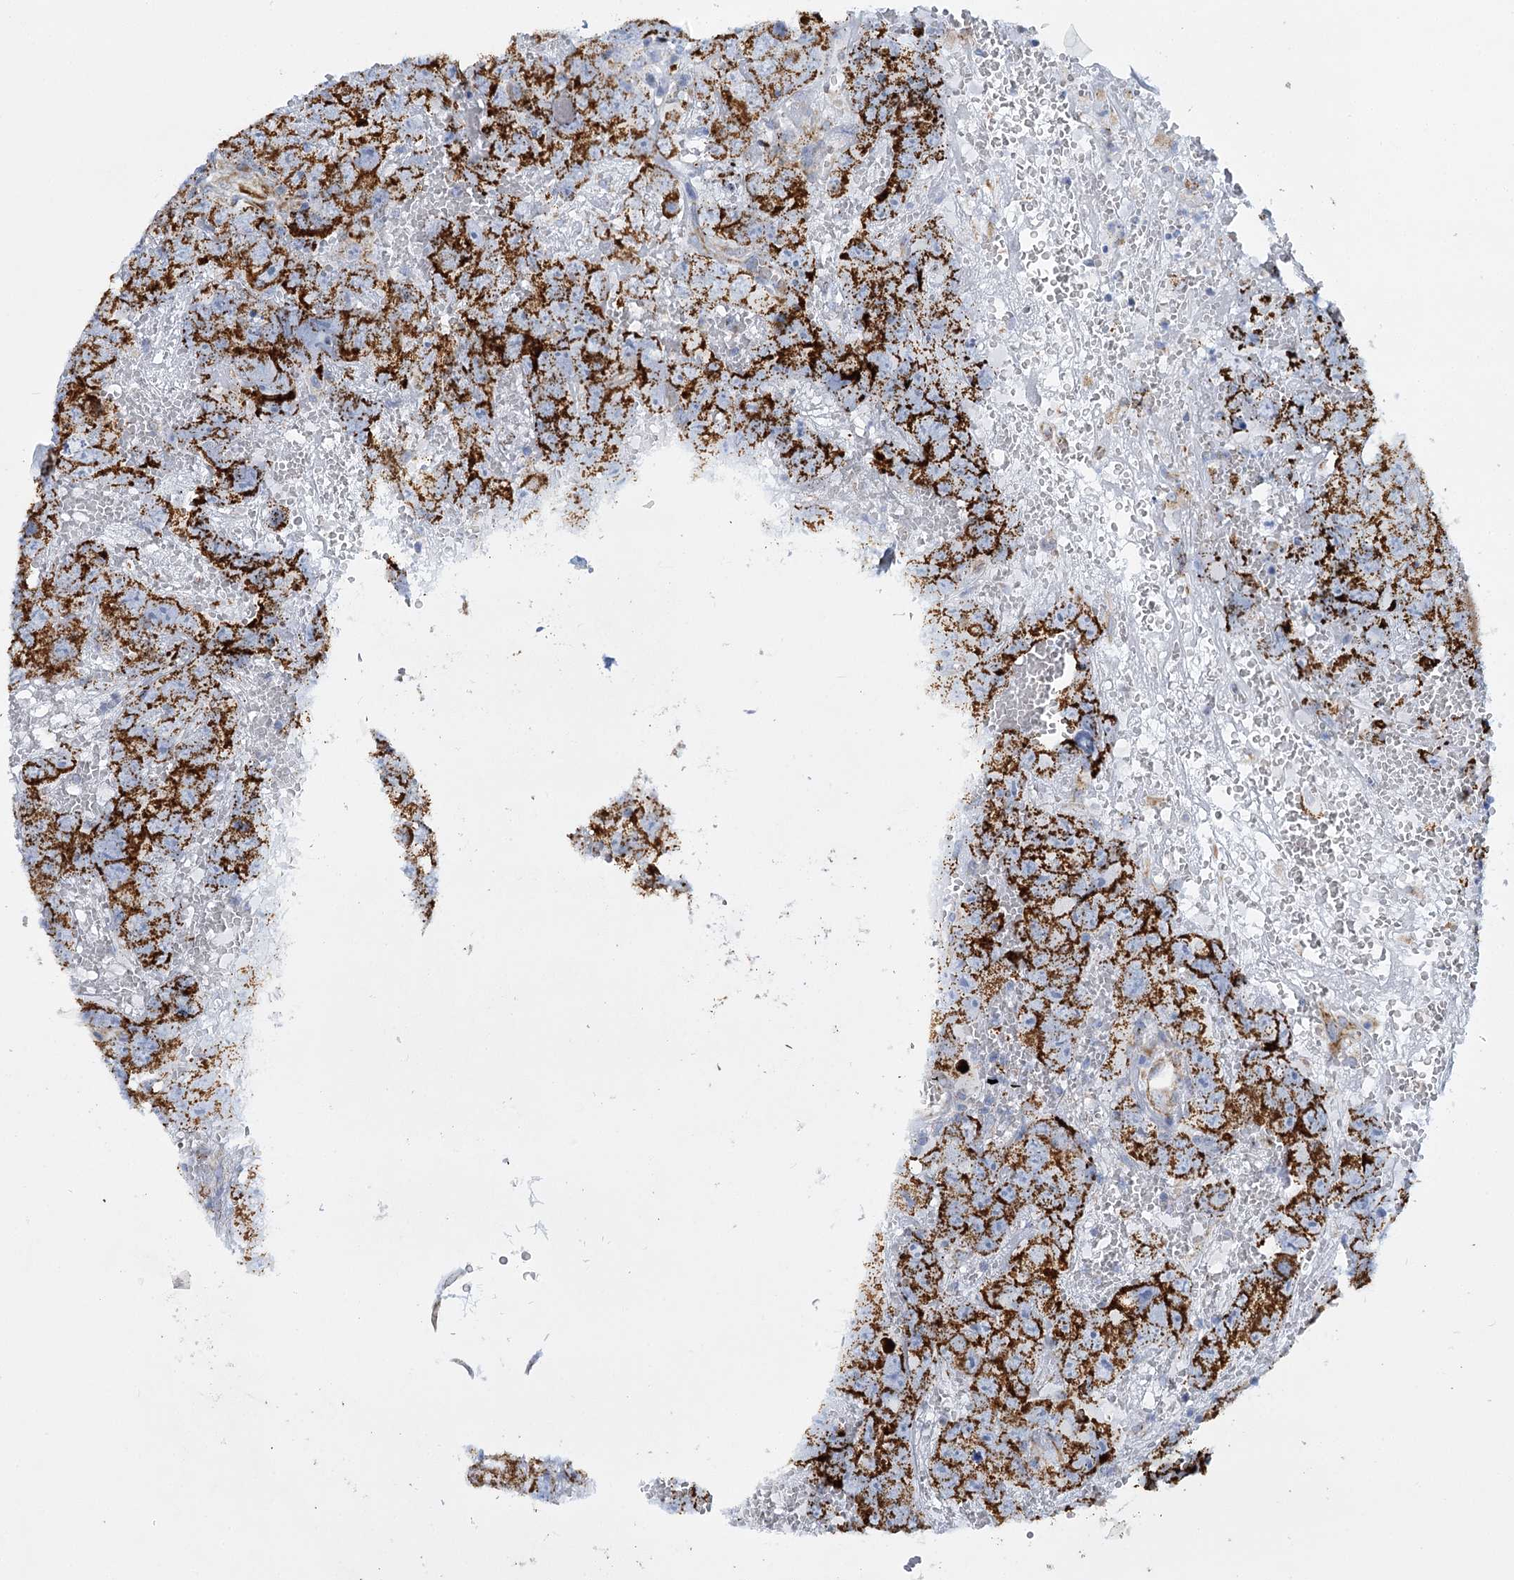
{"staining": {"intensity": "strong", "quantity": ">75%", "location": "cytoplasmic/membranous"}, "tissue": "testis cancer", "cell_type": "Tumor cells", "image_type": "cancer", "snomed": [{"axis": "morphology", "description": "Carcinoma, Embryonal, NOS"}, {"axis": "topography", "description": "Testis"}], "caption": "About >75% of tumor cells in testis cancer (embryonal carcinoma) reveal strong cytoplasmic/membranous protein staining as visualized by brown immunohistochemical staining.", "gene": "DHTKD1", "patient": {"sex": "male", "age": 45}}